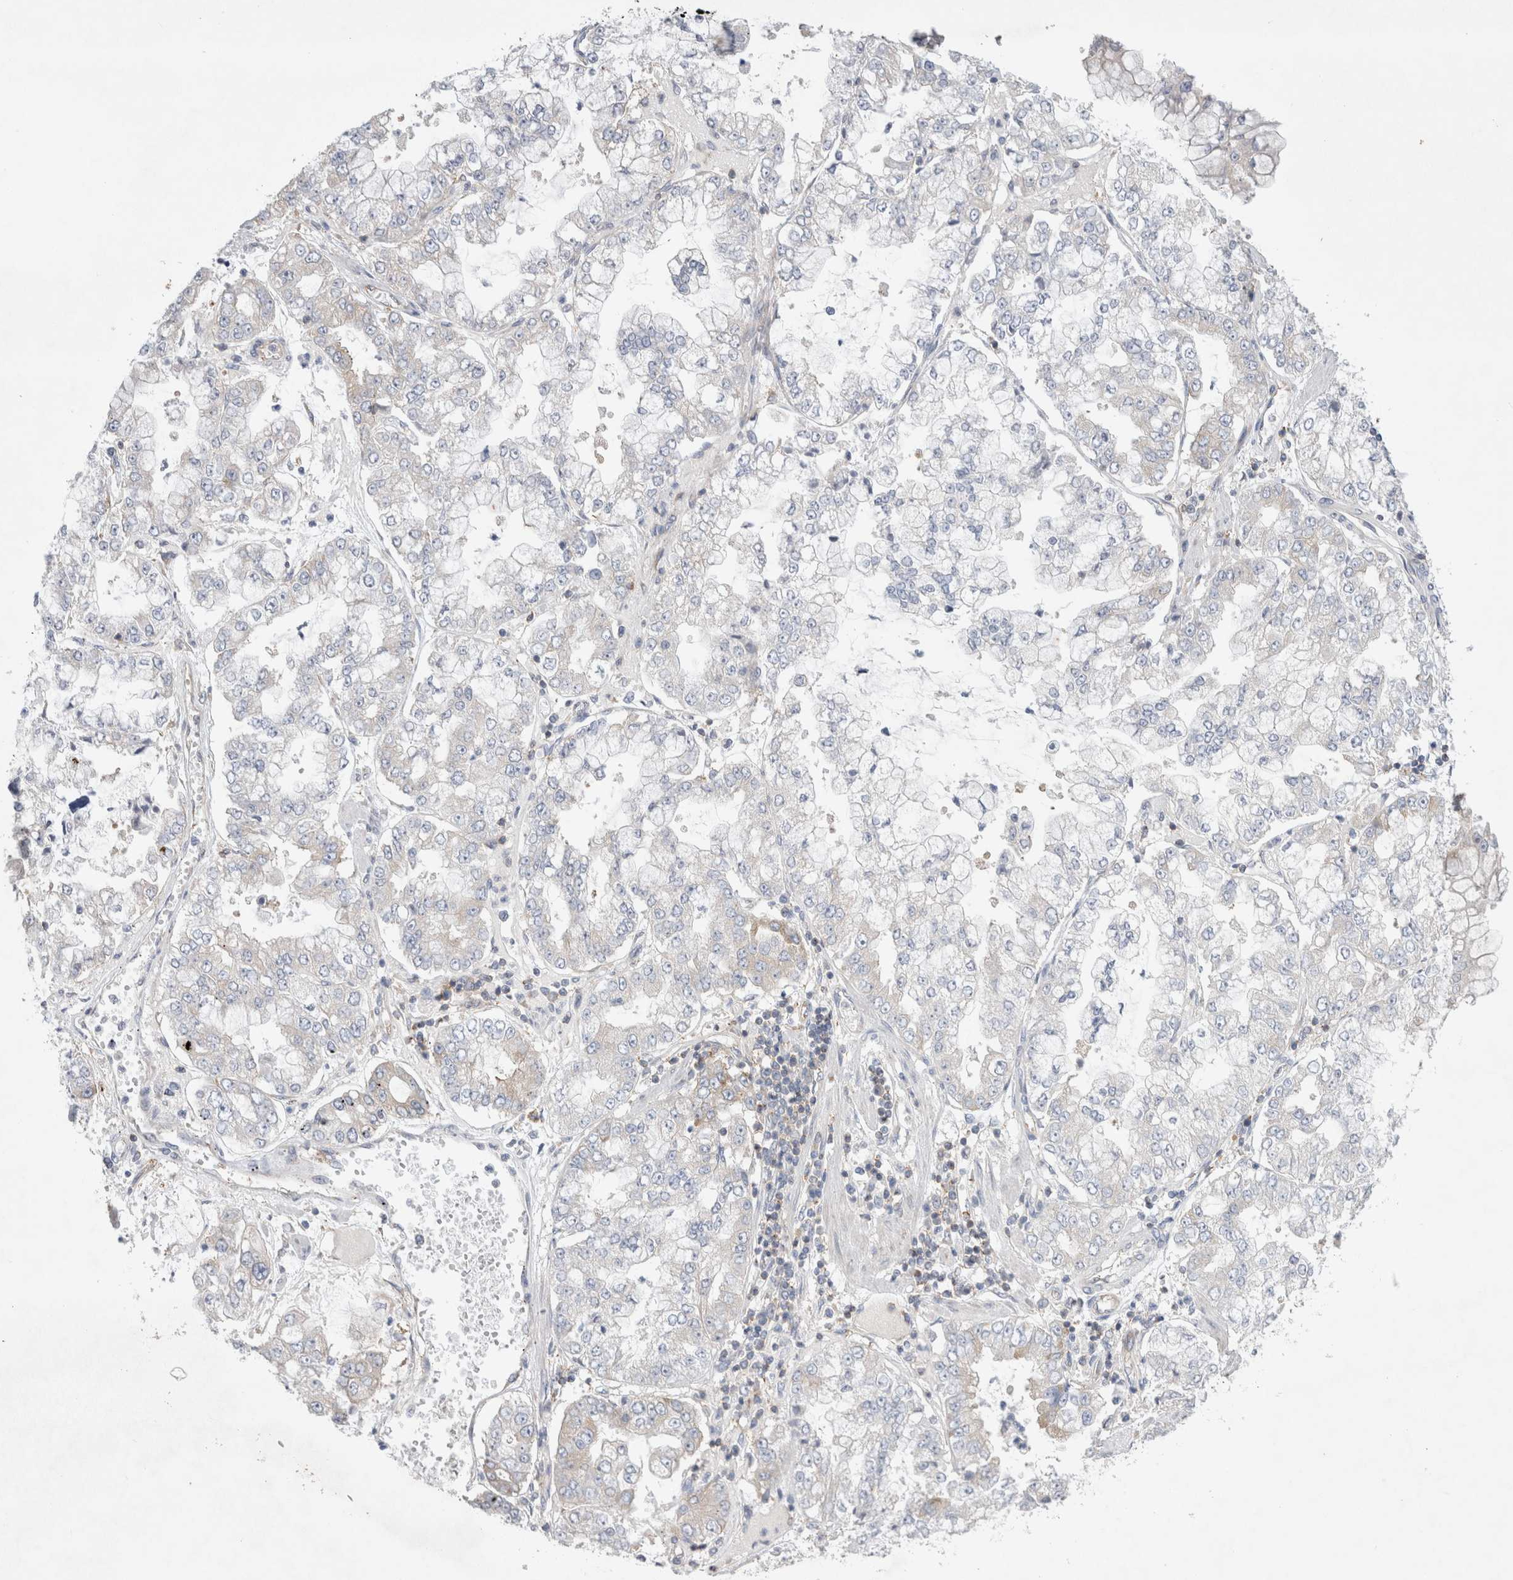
{"staining": {"intensity": "negative", "quantity": "none", "location": "none"}, "tissue": "stomach cancer", "cell_type": "Tumor cells", "image_type": "cancer", "snomed": [{"axis": "morphology", "description": "Adenocarcinoma, NOS"}, {"axis": "topography", "description": "Stomach"}], "caption": "Immunohistochemistry (IHC) photomicrograph of neoplastic tissue: stomach adenocarcinoma stained with DAB (3,3'-diaminobenzidine) shows no significant protein positivity in tumor cells.", "gene": "ZNF23", "patient": {"sex": "male", "age": 76}}